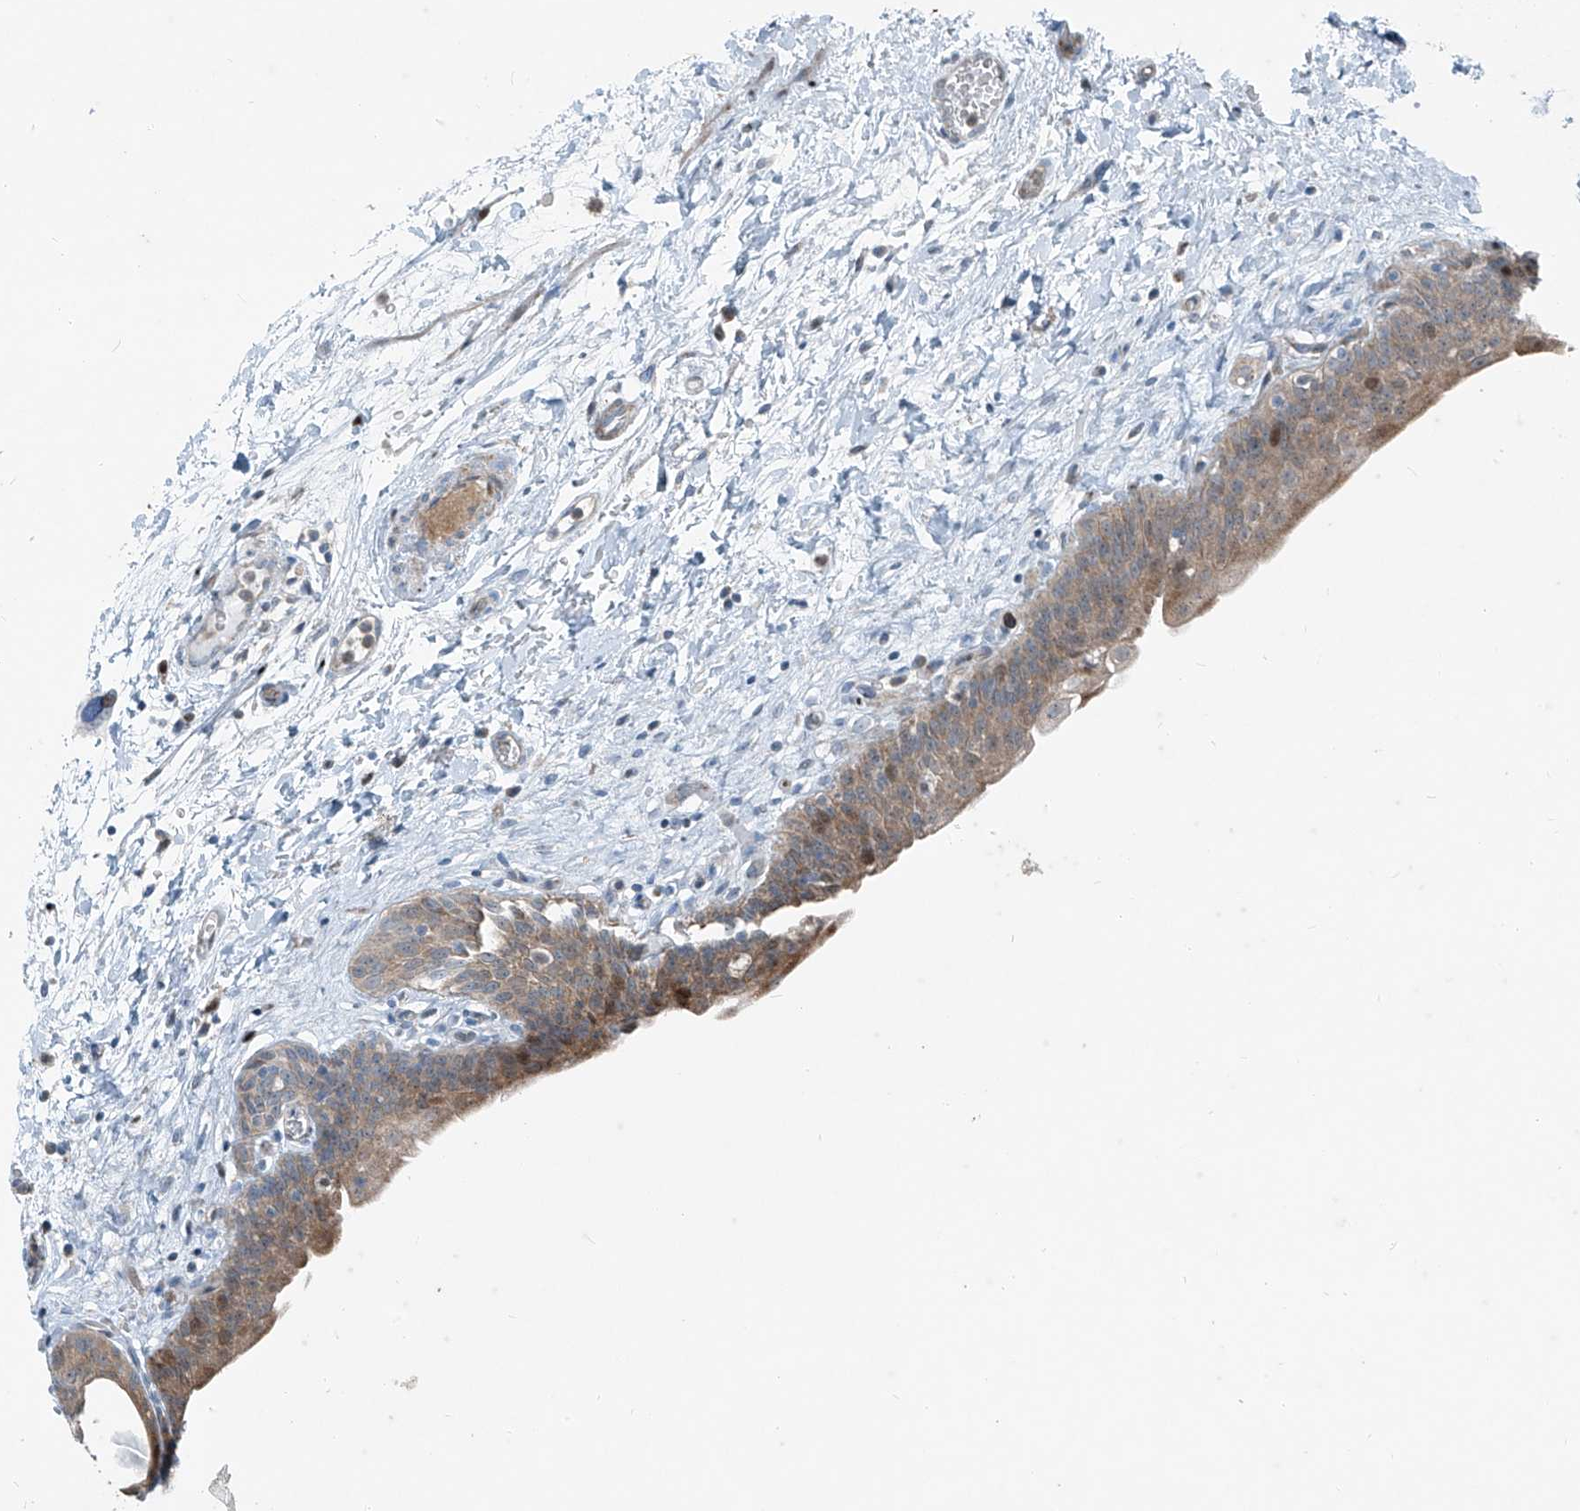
{"staining": {"intensity": "moderate", "quantity": "25%-75%", "location": "cytoplasmic/membranous,nuclear"}, "tissue": "urinary bladder", "cell_type": "Urothelial cells", "image_type": "normal", "snomed": [{"axis": "morphology", "description": "Normal tissue, NOS"}, {"axis": "topography", "description": "Urinary bladder"}], "caption": "Immunohistochemical staining of benign human urinary bladder displays moderate cytoplasmic/membranous,nuclear protein expression in about 25%-75% of urothelial cells.", "gene": "PPCS", "patient": {"sex": "male", "age": 83}}